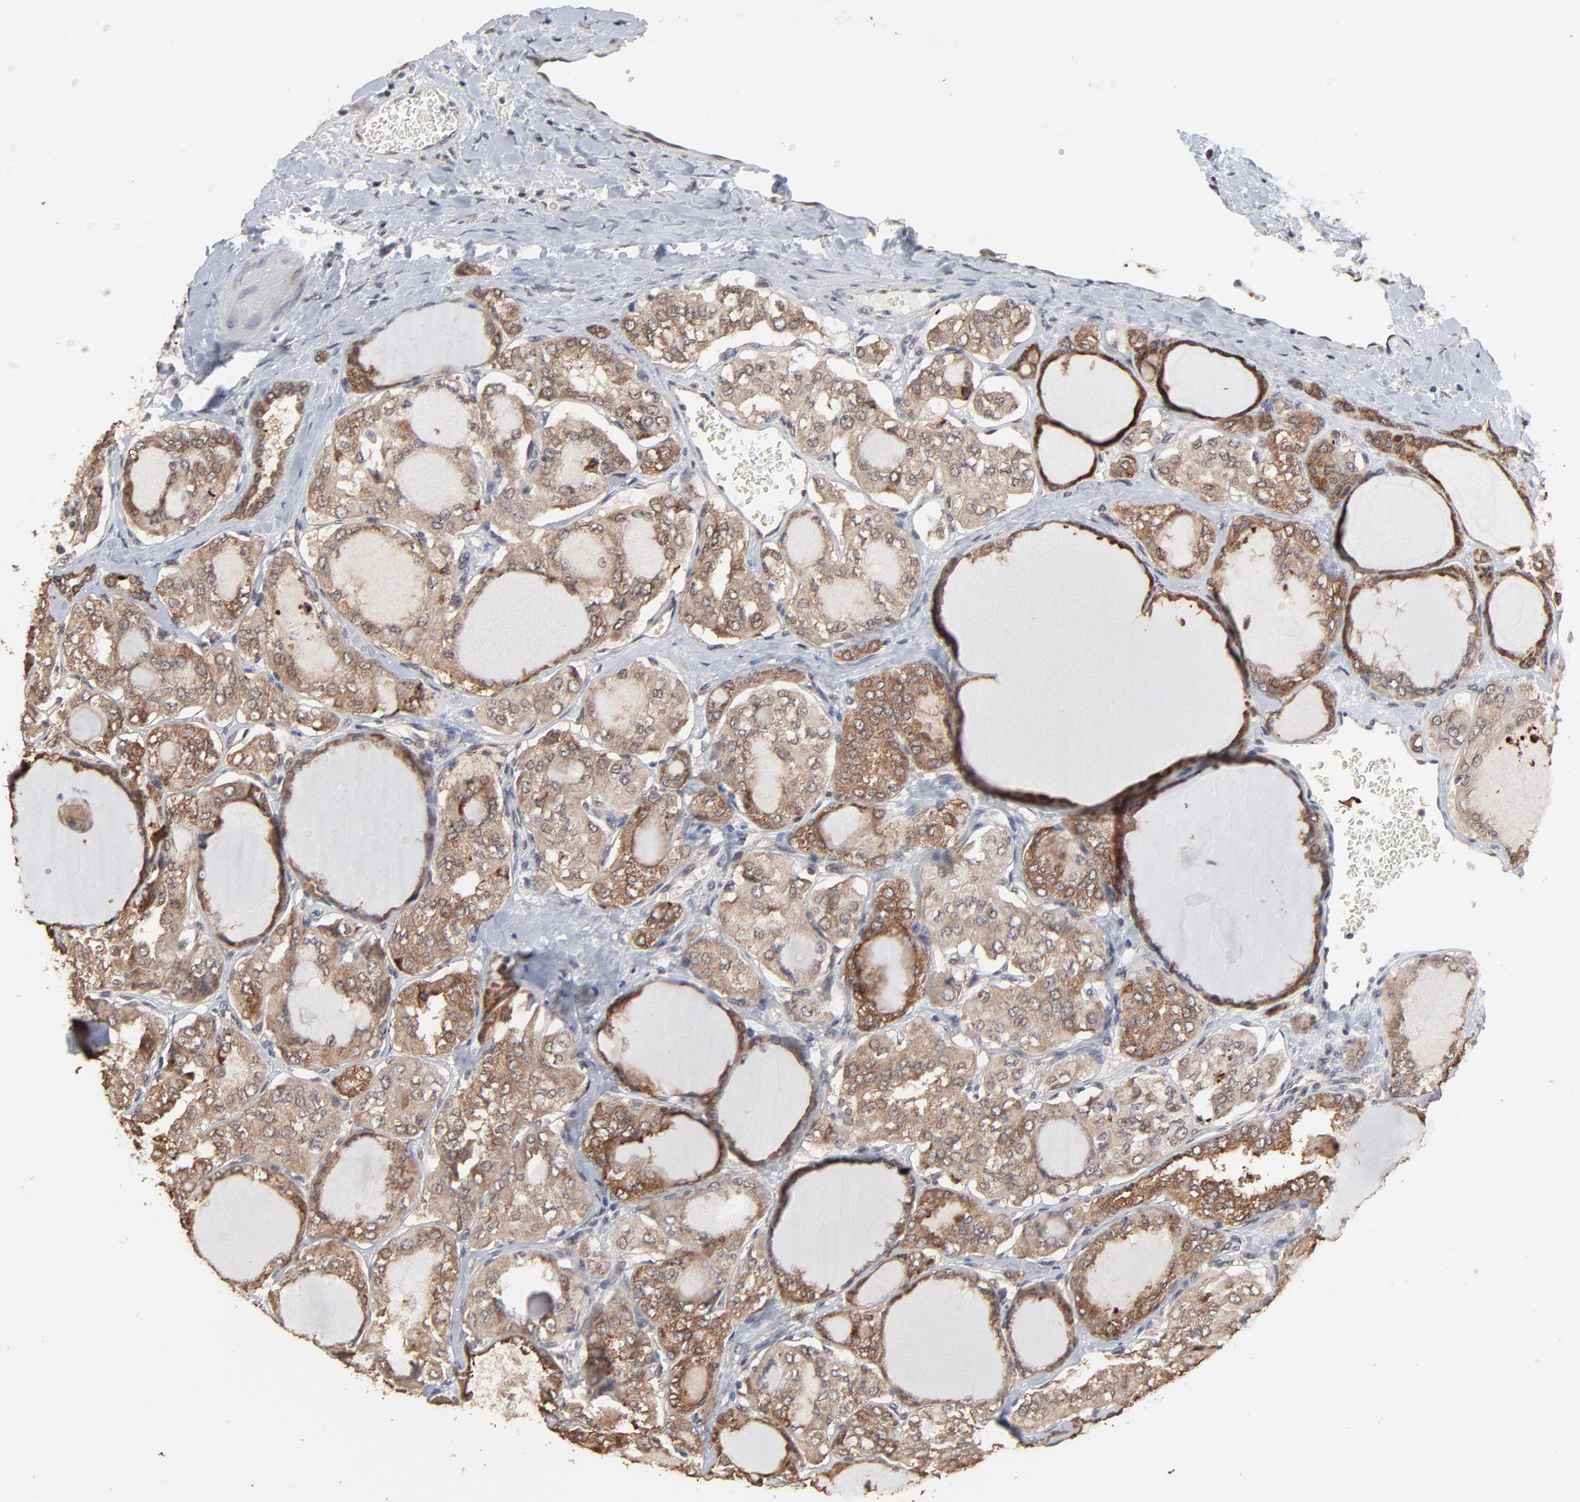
{"staining": {"intensity": "moderate", "quantity": ">75%", "location": "cytoplasmic/membranous"}, "tissue": "thyroid cancer", "cell_type": "Tumor cells", "image_type": "cancer", "snomed": [{"axis": "morphology", "description": "Papillary adenocarcinoma, NOS"}, {"axis": "topography", "description": "Thyroid gland"}], "caption": "Protein analysis of thyroid cancer (papillary adenocarcinoma) tissue displays moderate cytoplasmic/membranous positivity in about >75% of tumor cells. The staining was performed using DAB (3,3'-diaminobenzidine) to visualize the protein expression in brown, while the nuclei were stained in blue with hematoxylin (Magnification: 20x).", "gene": "CHM", "patient": {"sex": "male", "age": 20}}